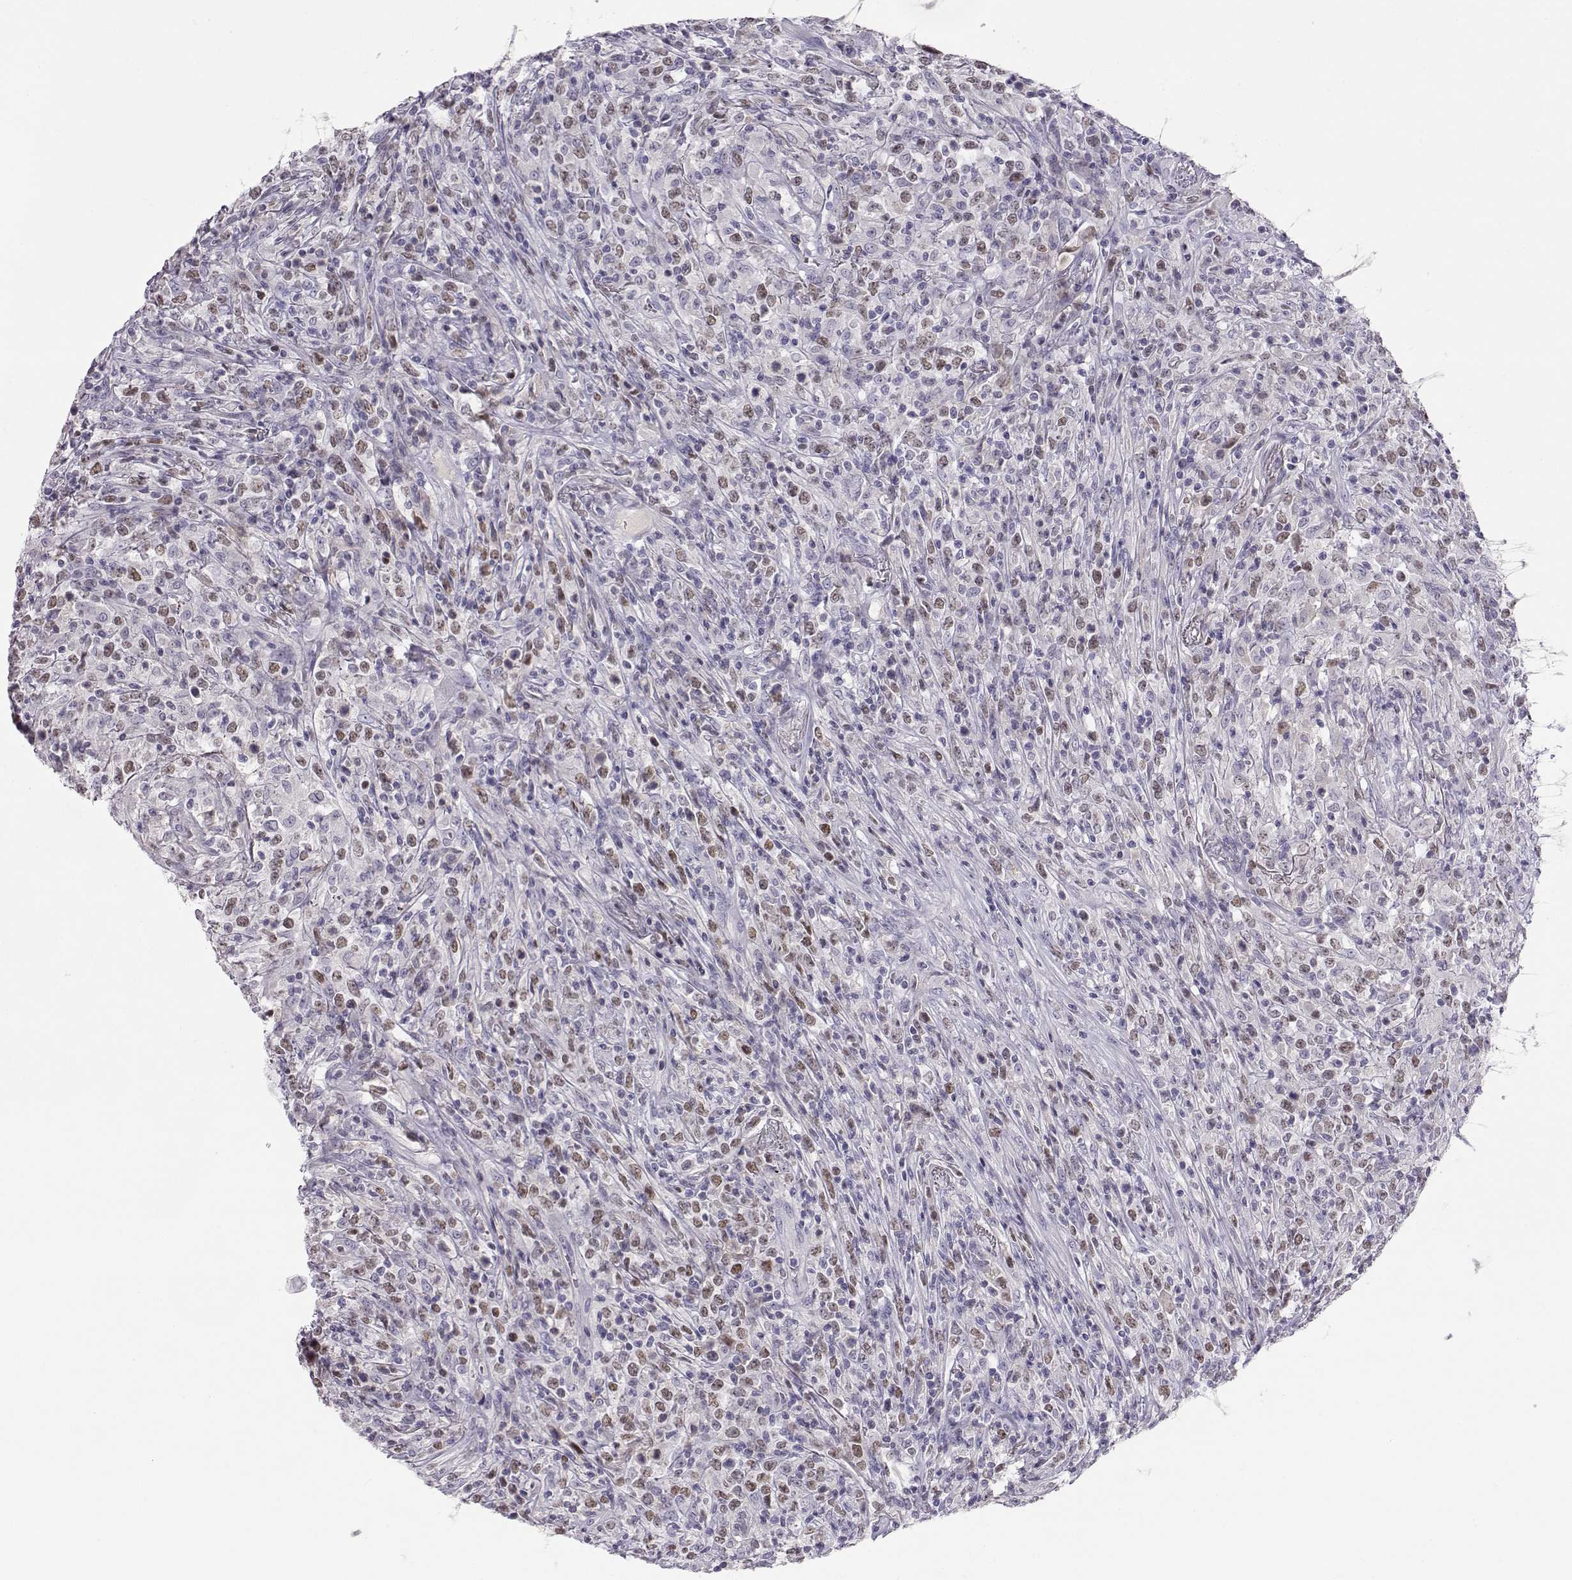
{"staining": {"intensity": "negative", "quantity": "none", "location": "none"}, "tissue": "lymphoma", "cell_type": "Tumor cells", "image_type": "cancer", "snomed": [{"axis": "morphology", "description": "Malignant lymphoma, non-Hodgkin's type, High grade"}, {"axis": "topography", "description": "Lung"}], "caption": "This image is of high-grade malignant lymphoma, non-Hodgkin's type stained with immunohistochemistry to label a protein in brown with the nuclei are counter-stained blue. There is no staining in tumor cells.", "gene": "OPN5", "patient": {"sex": "male", "age": 79}}